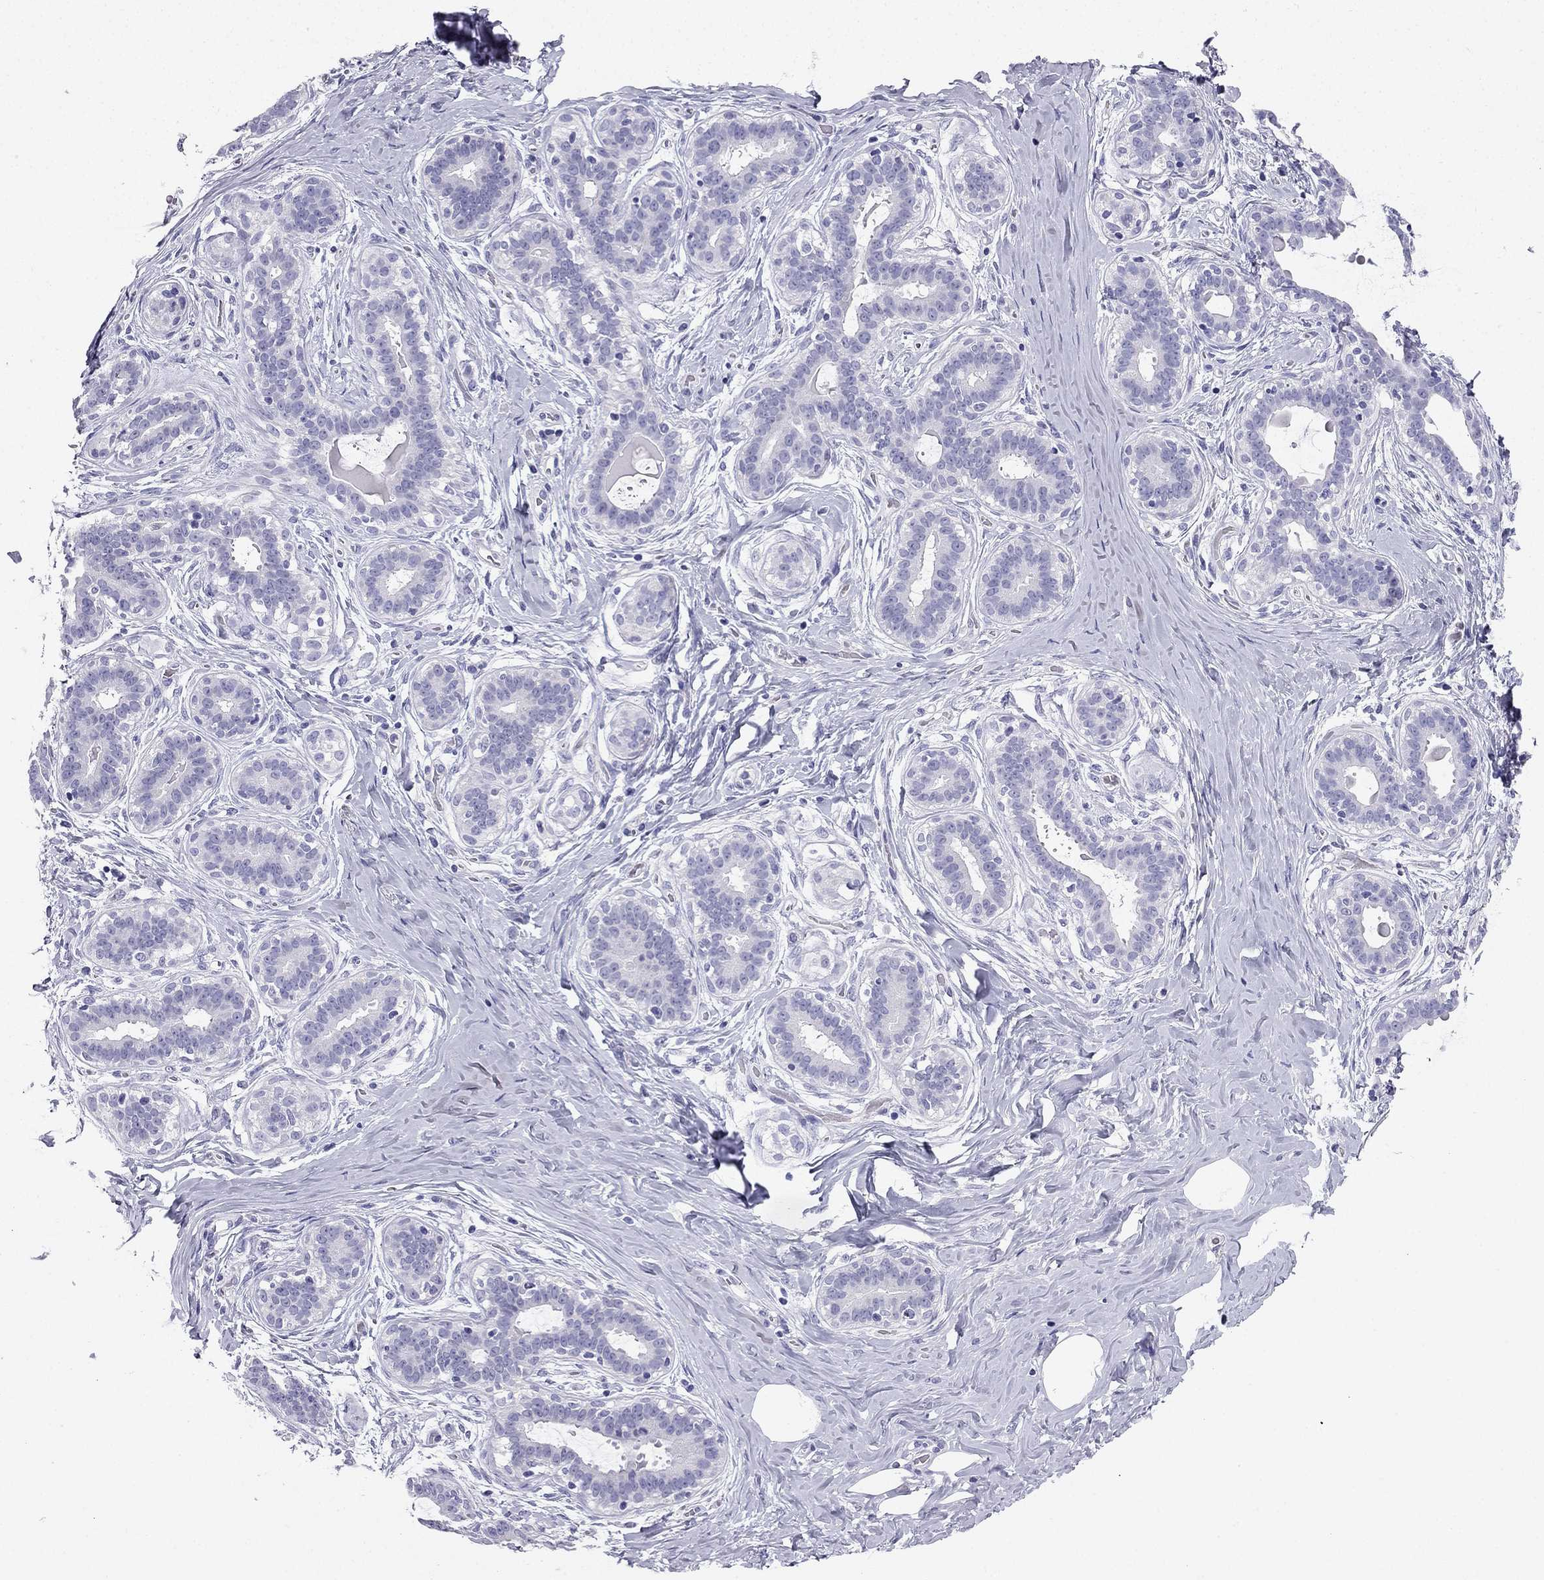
{"staining": {"intensity": "negative", "quantity": "none", "location": "none"}, "tissue": "breast", "cell_type": "Adipocytes", "image_type": "normal", "snomed": [{"axis": "morphology", "description": "Normal tissue, NOS"}, {"axis": "topography", "description": "Skin"}, {"axis": "topography", "description": "Breast"}], "caption": "Immunohistochemical staining of normal human breast reveals no significant staining in adipocytes. (DAB (3,3'-diaminobenzidine) immunohistochemistry (IHC) visualized using brightfield microscopy, high magnification).", "gene": "NPTX1", "patient": {"sex": "female", "age": 43}}